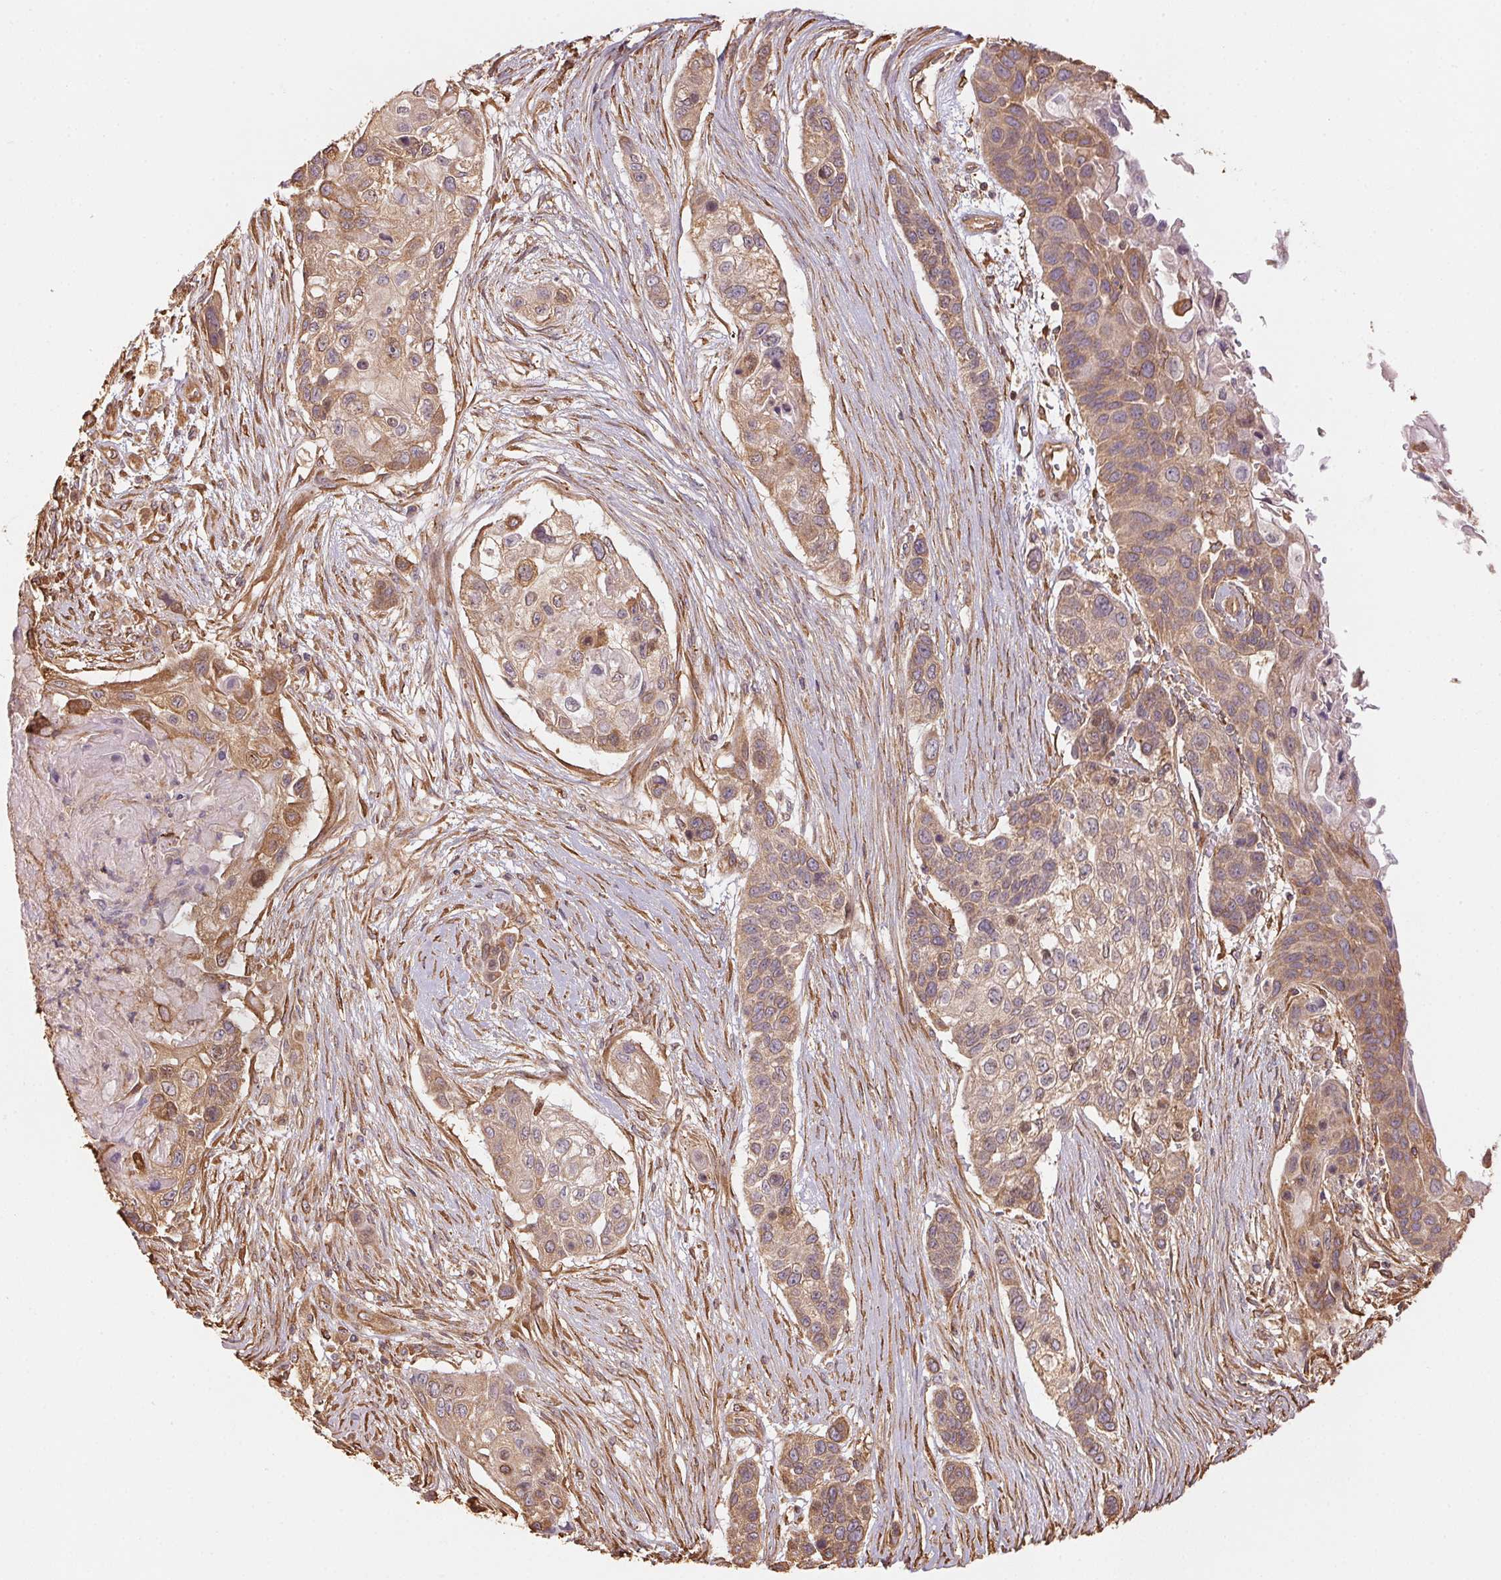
{"staining": {"intensity": "weak", "quantity": ">75%", "location": "cytoplasmic/membranous"}, "tissue": "lung cancer", "cell_type": "Tumor cells", "image_type": "cancer", "snomed": [{"axis": "morphology", "description": "Squamous cell carcinoma, NOS"}, {"axis": "topography", "description": "Lung"}], "caption": "An immunohistochemistry histopathology image of tumor tissue is shown. Protein staining in brown shows weak cytoplasmic/membranous positivity in lung squamous cell carcinoma within tumor cells. The staining was performed using DAB, with brown indicating positive protein expression. Nuclei are stained blue with hematoxylin.", "gene": "C6orf163", "patient": {"sex": "male", "age": 69}}